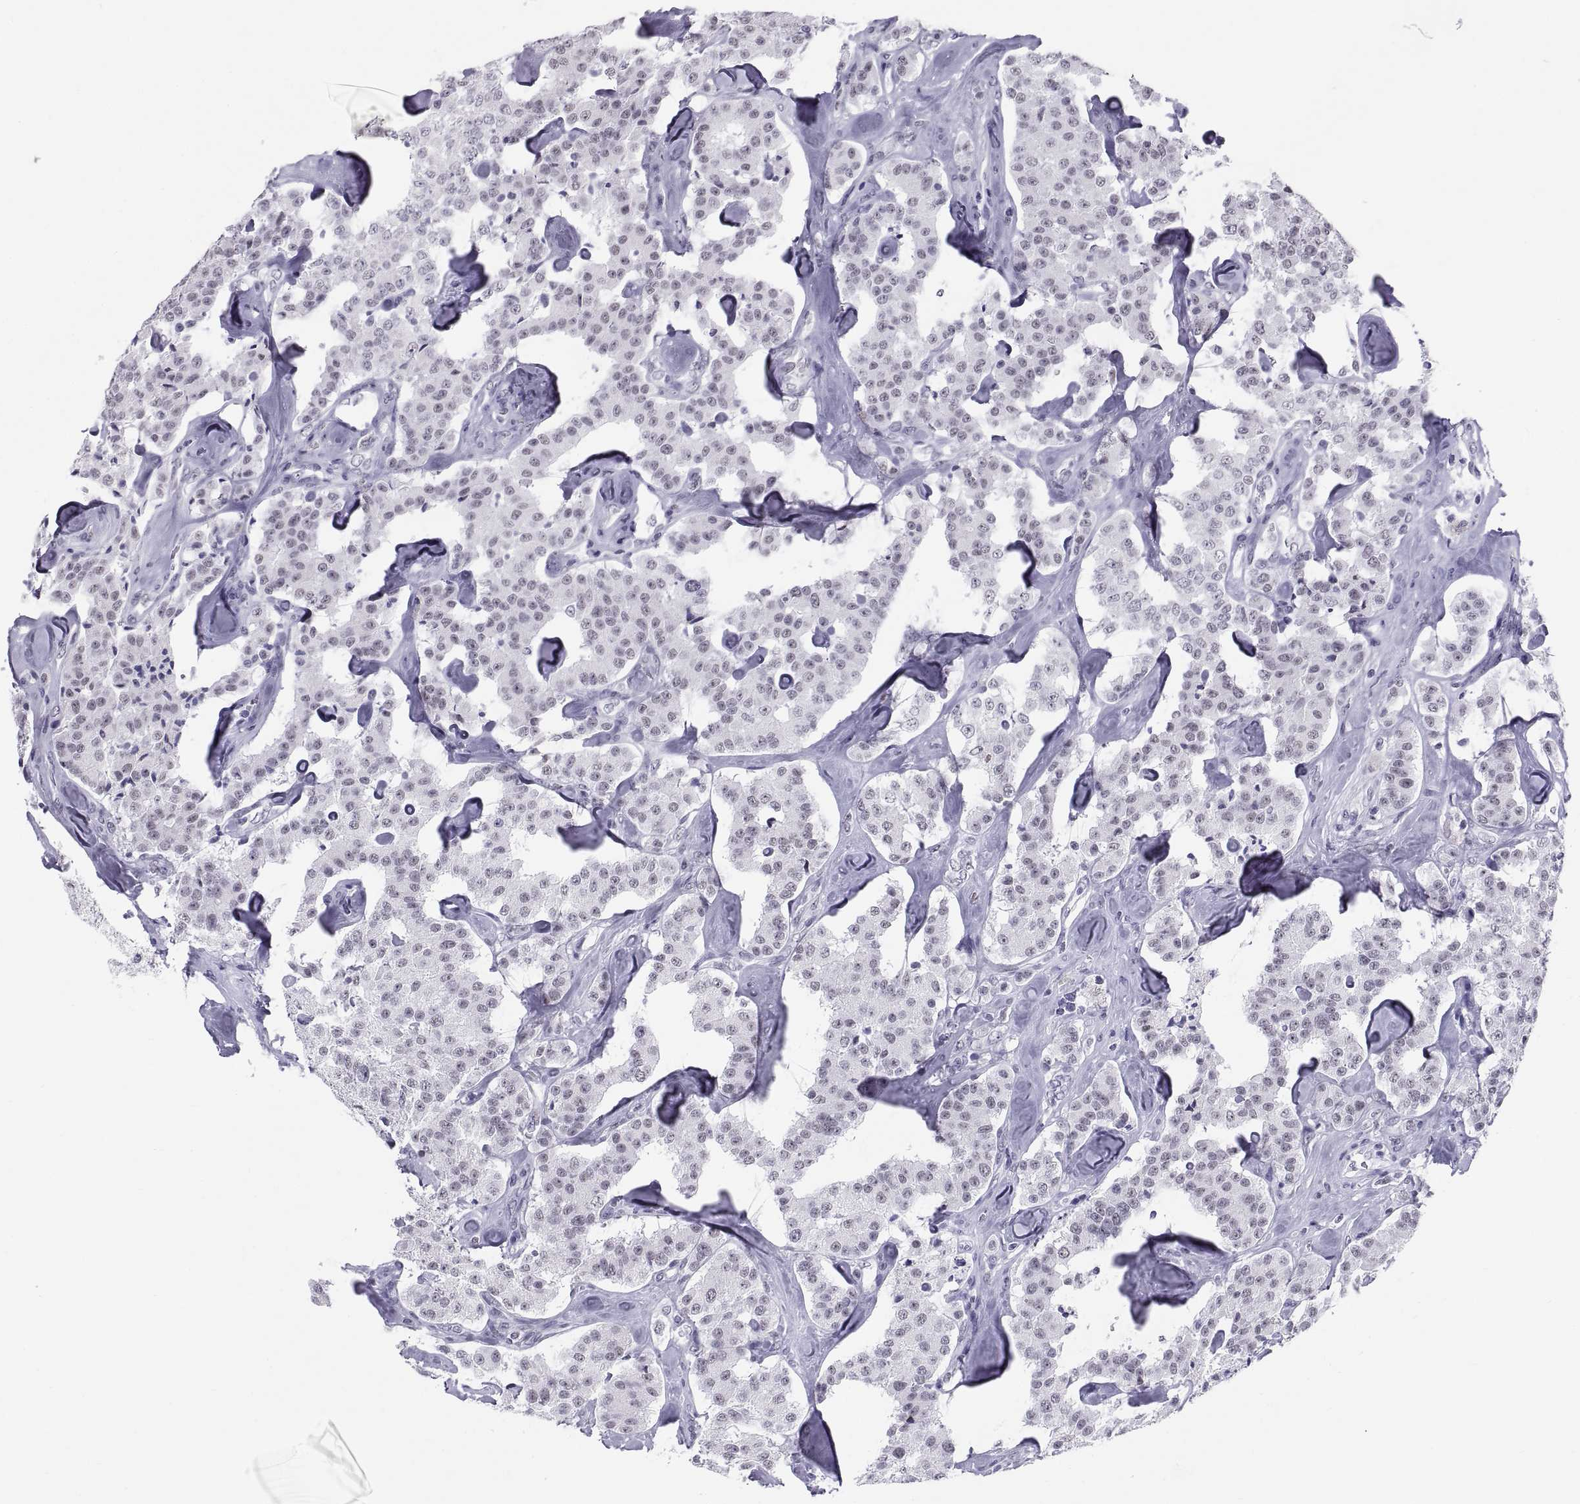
{"staining": {"intensity": "negative", "quantity": "none", "location": "none"}, "tissue": "carcinoid", "cell_type": "Tumor cells", "image_type": "cancer", "snomed": [{"axis": "morphology", "description": "Carcinoid, malignant, NOS"}, {"axis": "topography", "description": "Pancreas"}], "caption": "This is an immunohistochemistry micrograph of carcinoid (malignant). There is no expression in tumor cells.", "gene": "NEUROD6", "patient": {"sex": "male", "age": 41}}